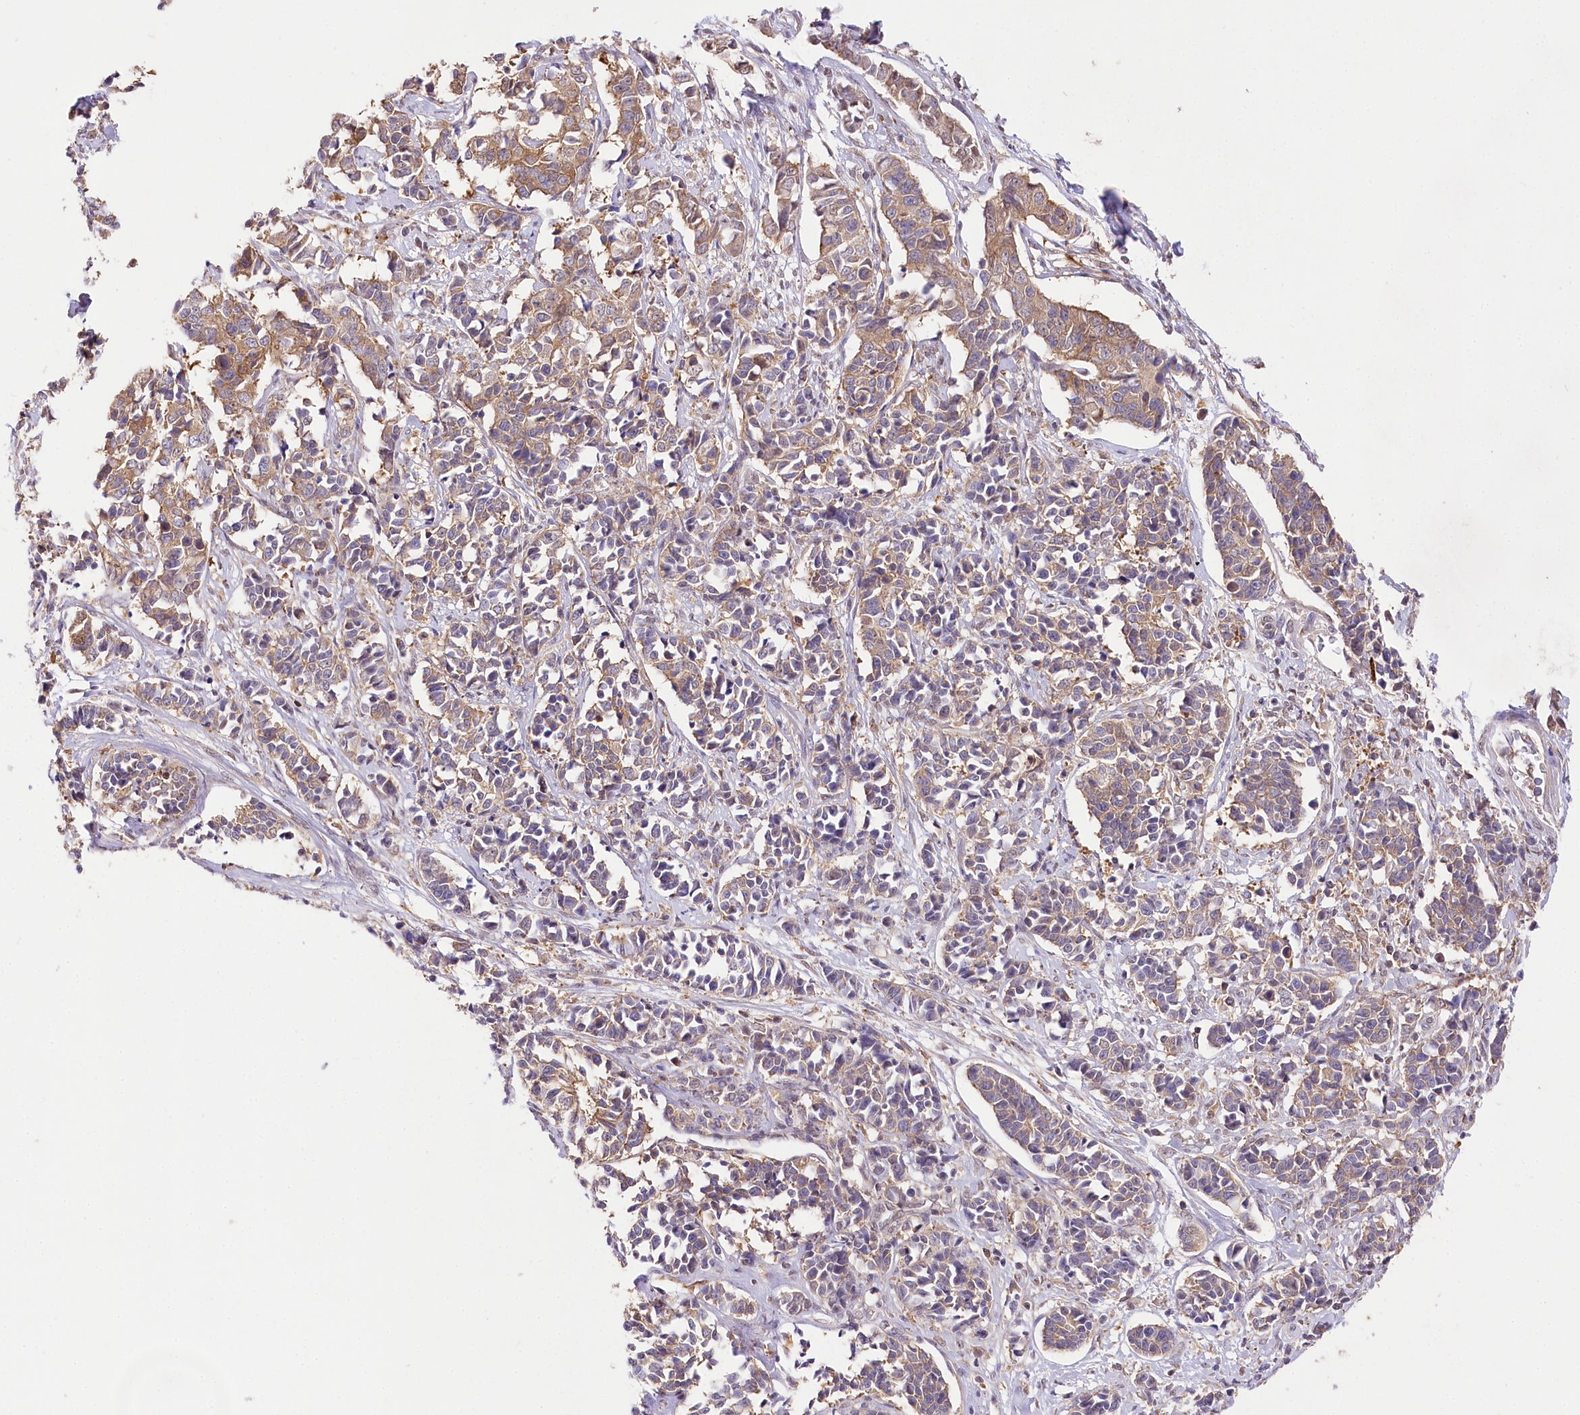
{"staining": {"intensity": "moderate", "quantity": "<25%", "location": "cytoplasmic/membranous"}, "tissue": "cervical cancer", "cell_type": "Tumor cells", "image_type": "cancer", "snomed": [{"axis": "morphology", "description": "Normal tissue, NOS"}, {"axis": "morphology", "description": "Squamous cell carcinoma, NOS"}, {"axis": "topography", "description": "Cervix"}], "caption": "Immunohistochemical staining of squamous cell carcinoma (cervical) exhibits moderate cytoplasmic/membranous protein expression in approximately <25% of tumor cells.", "gene": "UGP2", "patient": {"sex": "female", "age": 35}}